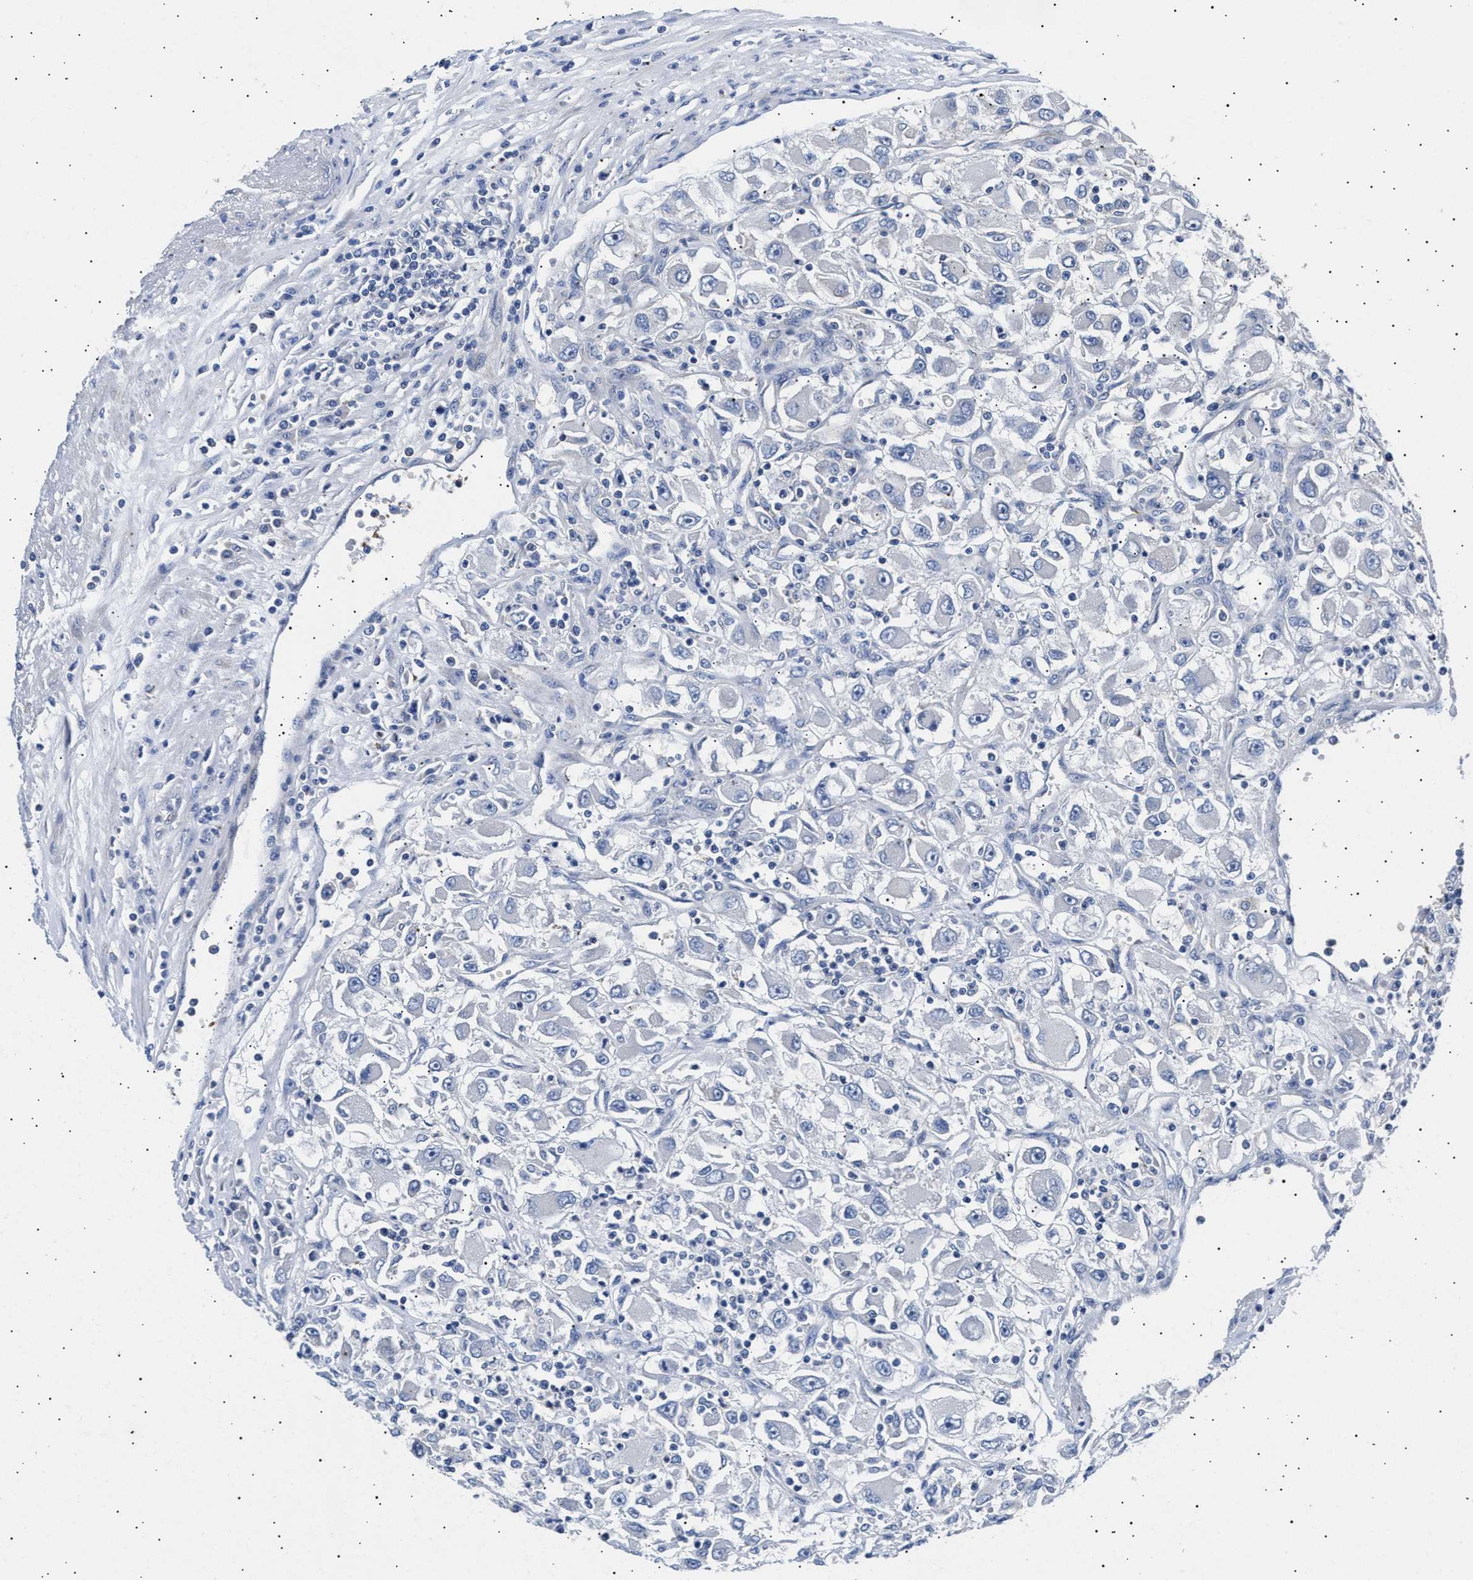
{"staining": {"intensity": "negative", "quantity": "none", "location": "none"}, "tissue": "renal cancer", "cell_type": "Tumor cells", "image_type": "cancer", "snomed": [{"axis": "morphology", "description": "Adenocarcinoma, NOS"}, {"axis": "topography", "description": "Kidney"}], "caption": "This is a image of immunohistochemistry staining of renal cancer (adenocarcinoma), which shows no expression in tumor cells.", "gene": "HEMGN", "patient": {"sex": "female", "age": 52}}